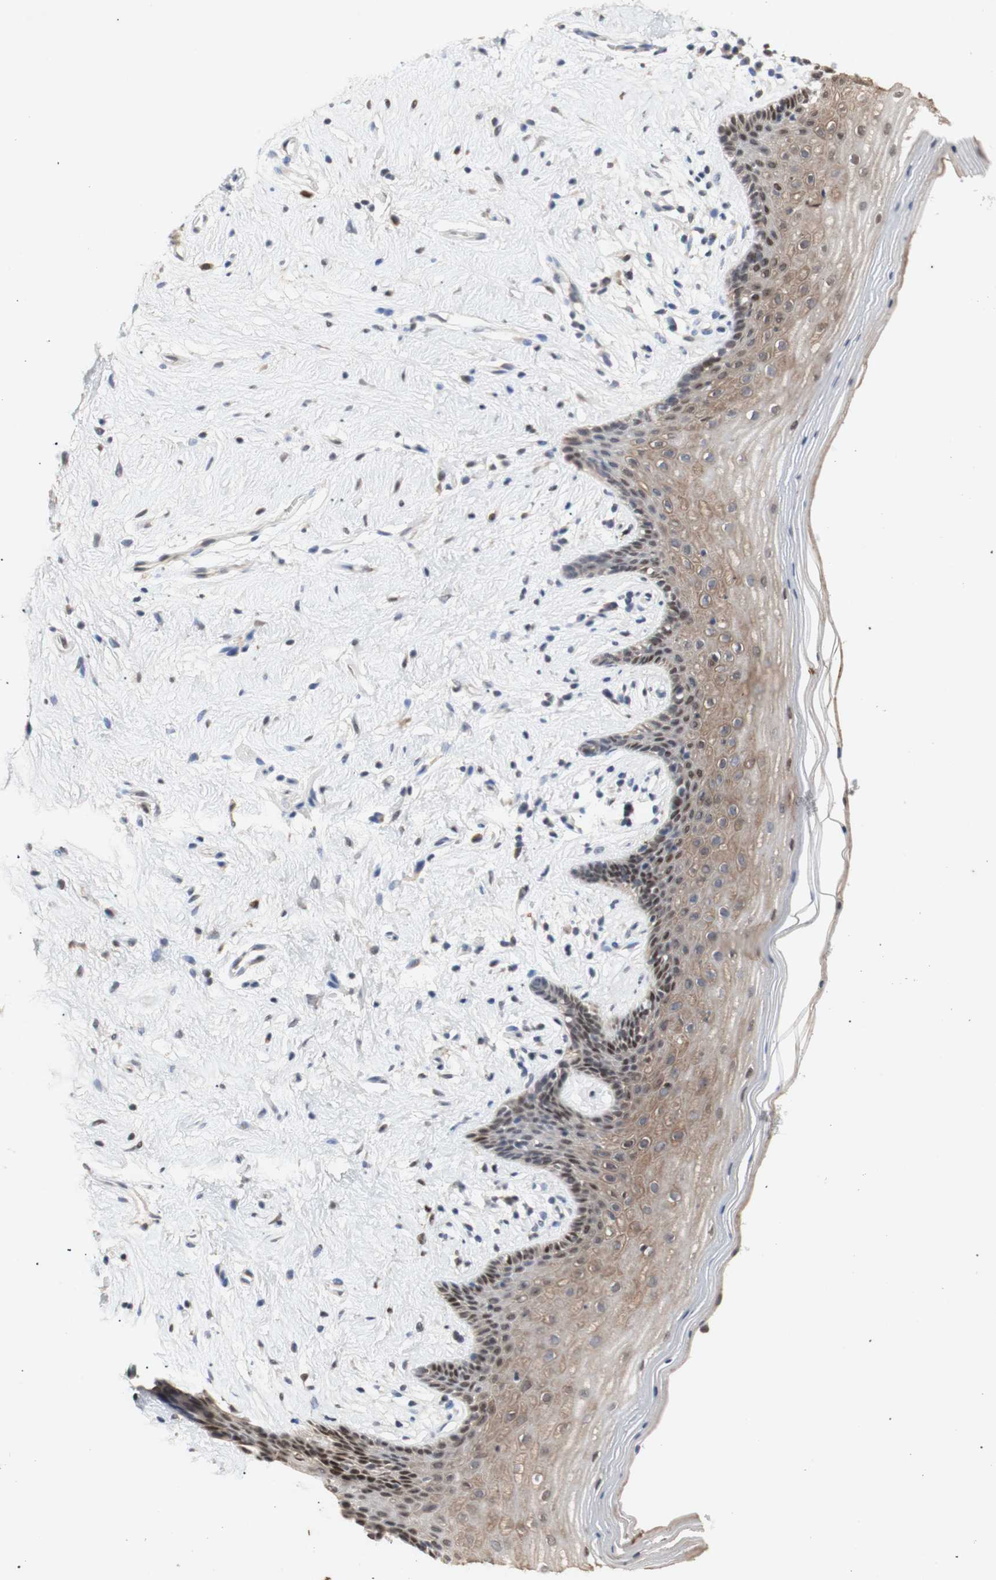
{"staining": {"intensity": "moderate", "quantity": "25%-75%", "location": "cytoplasmic/membranous,nuclear"}, "tissue": "vagina", "cell_type": "Squamous epithelial cells", "image_type": "normal", "snomed": [{"axis": "morphology", "description": "Normal tissue, NOS"}, {"axis": "topography", "description": "Vagina"}], "caption": "This photomicrograph reveals benign vagina stained with immunohistochemistry (IHC) to label a protein in brown. The cytoplasmic/membranous,nuclear of squamous epithelial cells show moderate positivity for the protein. Nuclei are counter-stained blue.", "gene": "FOSB", "patient": {"sex": "female", "age": 44}}